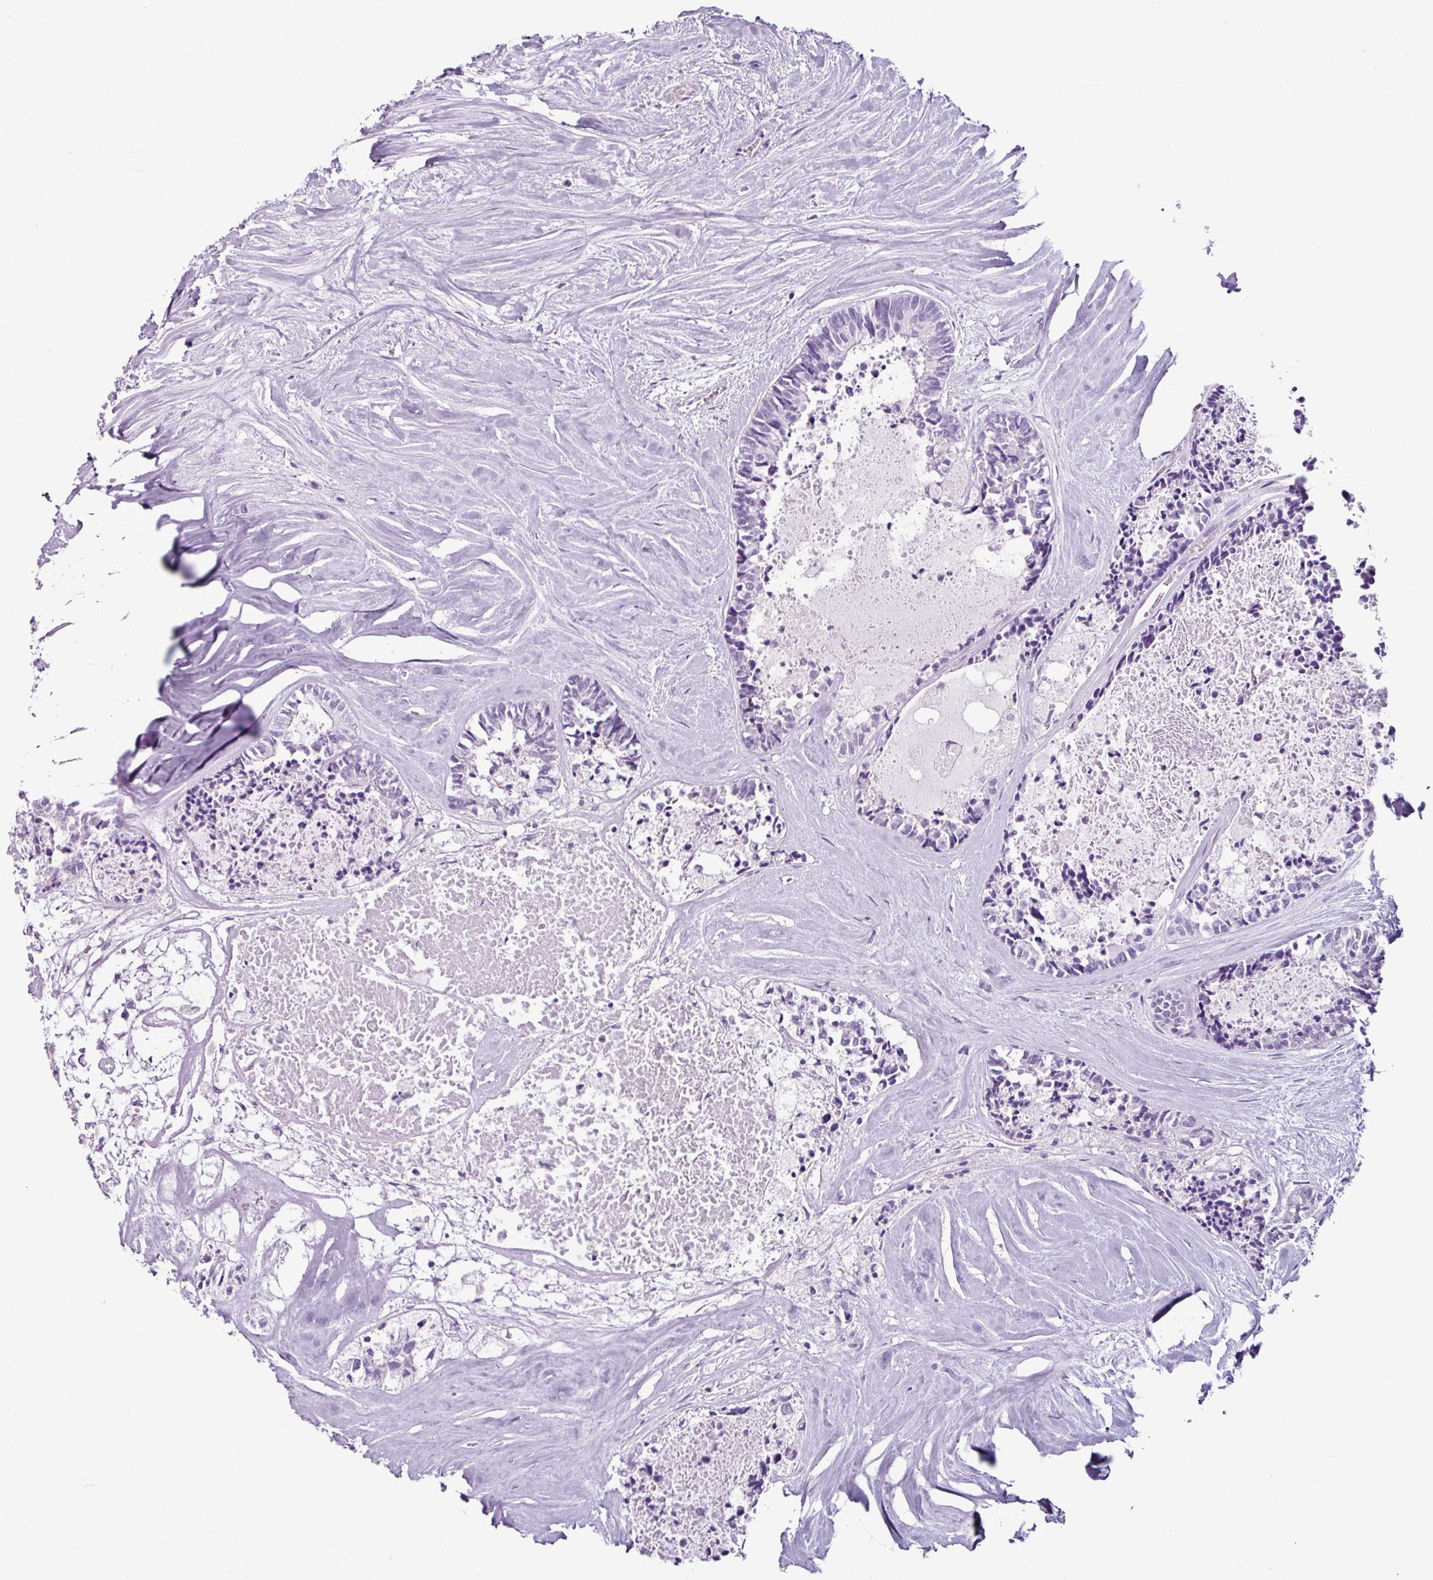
{"staining": {"intensity": "negative", "quantity": "none", "location": "none"}, "tissue": "colorectal cancer", "cell_type": "Tumor cells", "image_type": "cancer", "snomed": [{"axis": "morphology", "description": "Adenocarcinoma, NOS"}, {"axis": "topography", "description": "Colon"}, {"axis": "topography", "description": "Rectum"}], "caption": "An IHC micrograph of colorectal cancer (adenocarcinoma) is shown. There is no staining in tumor cells of colorectal cancer (adenocarcinoma).", "gene": "SCT", "patient": {"sex": "male", "age": 57}}